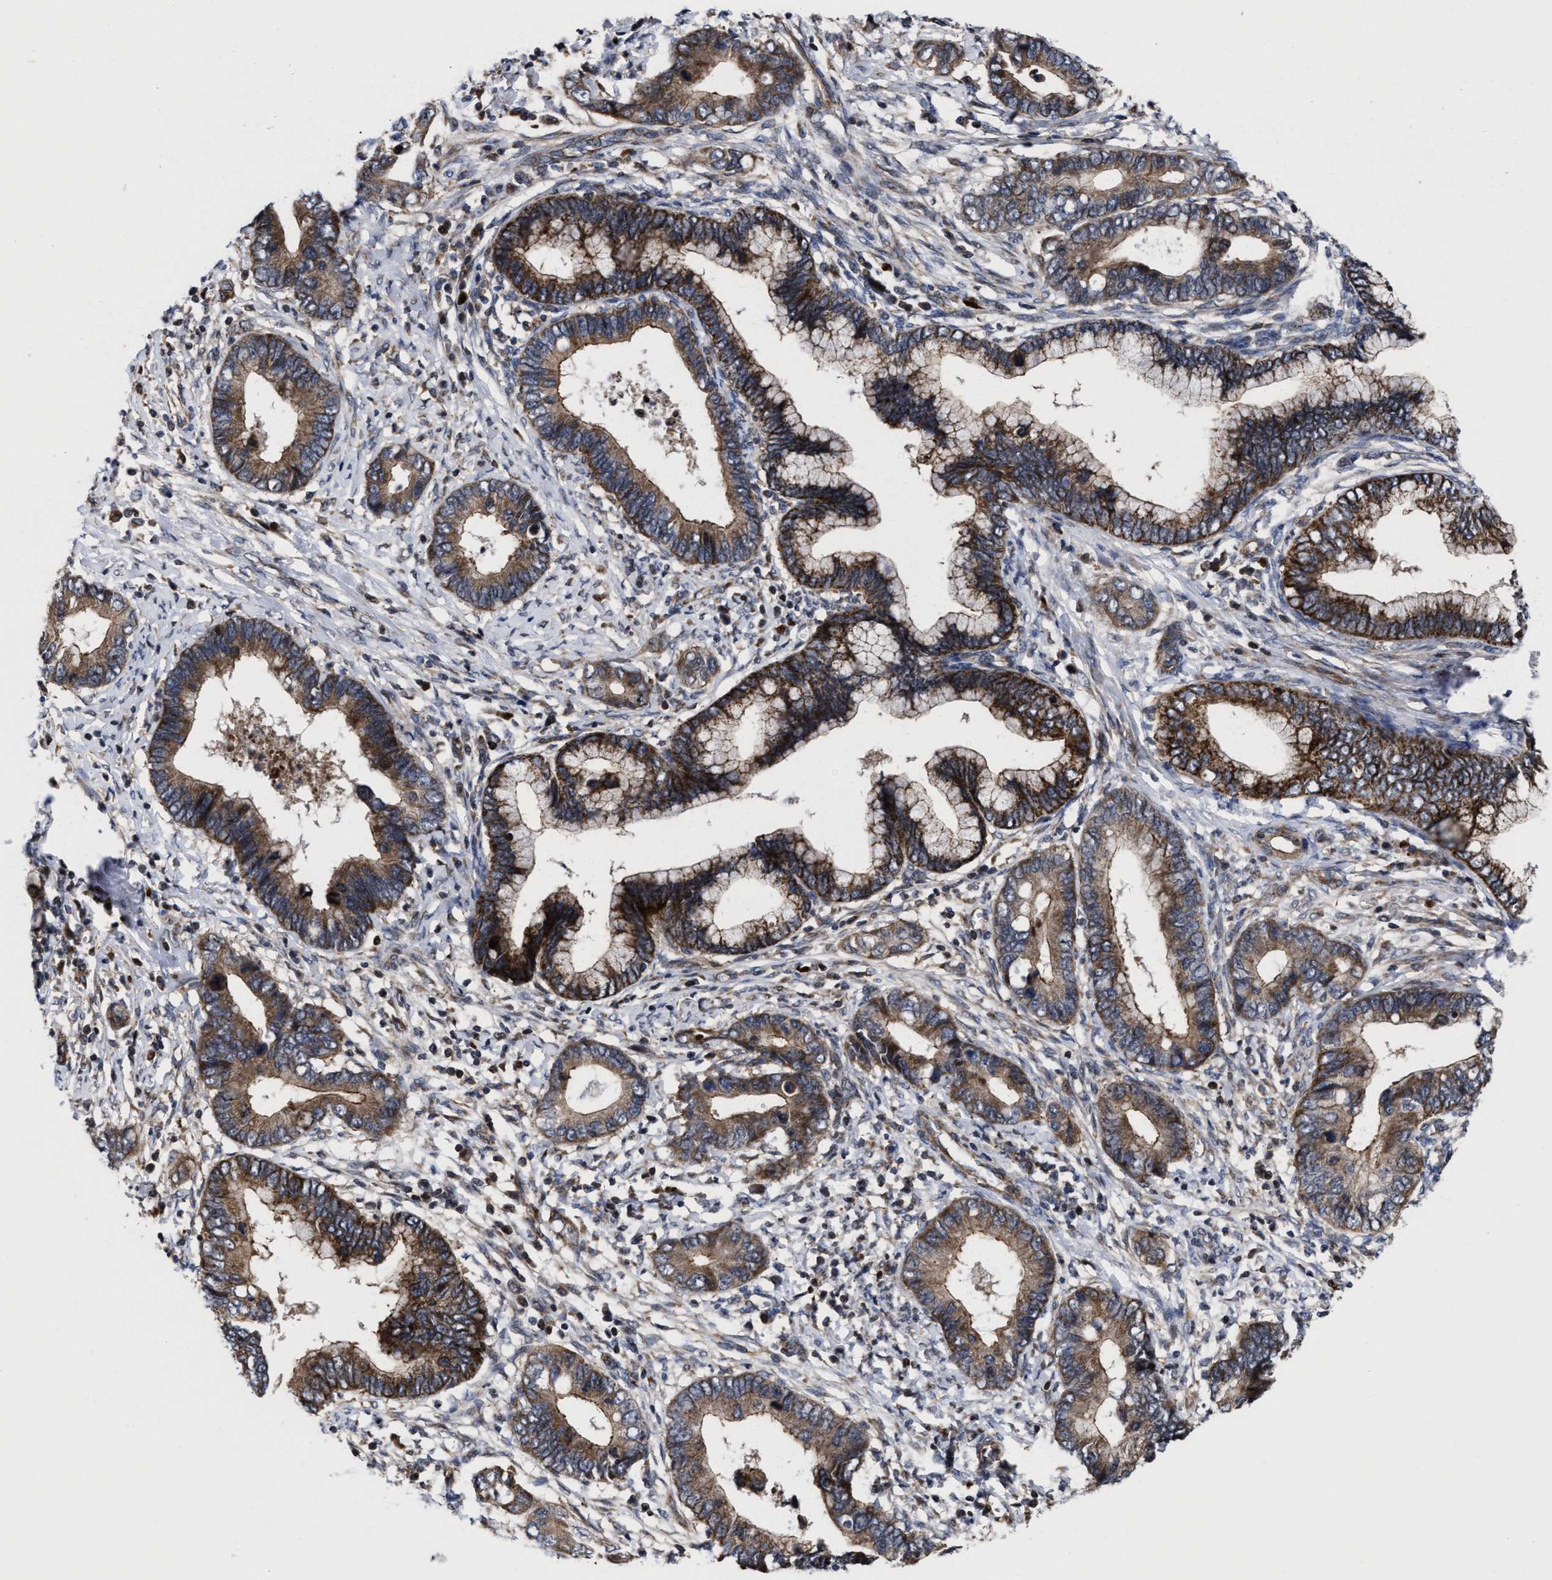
{"staining": {"intensity": "strong", "quantity": ">75%", "location": "cytoplasmic/membranous"}, "tissue": "cervical cancer", "cell_type": "Tumor cells", "image_type": "cancer", "snomed": [{"axis": "morphology", "description": "Adenocarcinoma, NOS"}, {"axis": "topography", "description": "Cervix"}], "caption": "A high-resolution micrograph shows immunohistochemistry staining of cervical adenocarcinoma, which displays strong cytoplasmic/membranous staining in about >75% of tumor cells.", "gene": "MRPL50", "patient": {"sex": "female", "age": 44}}